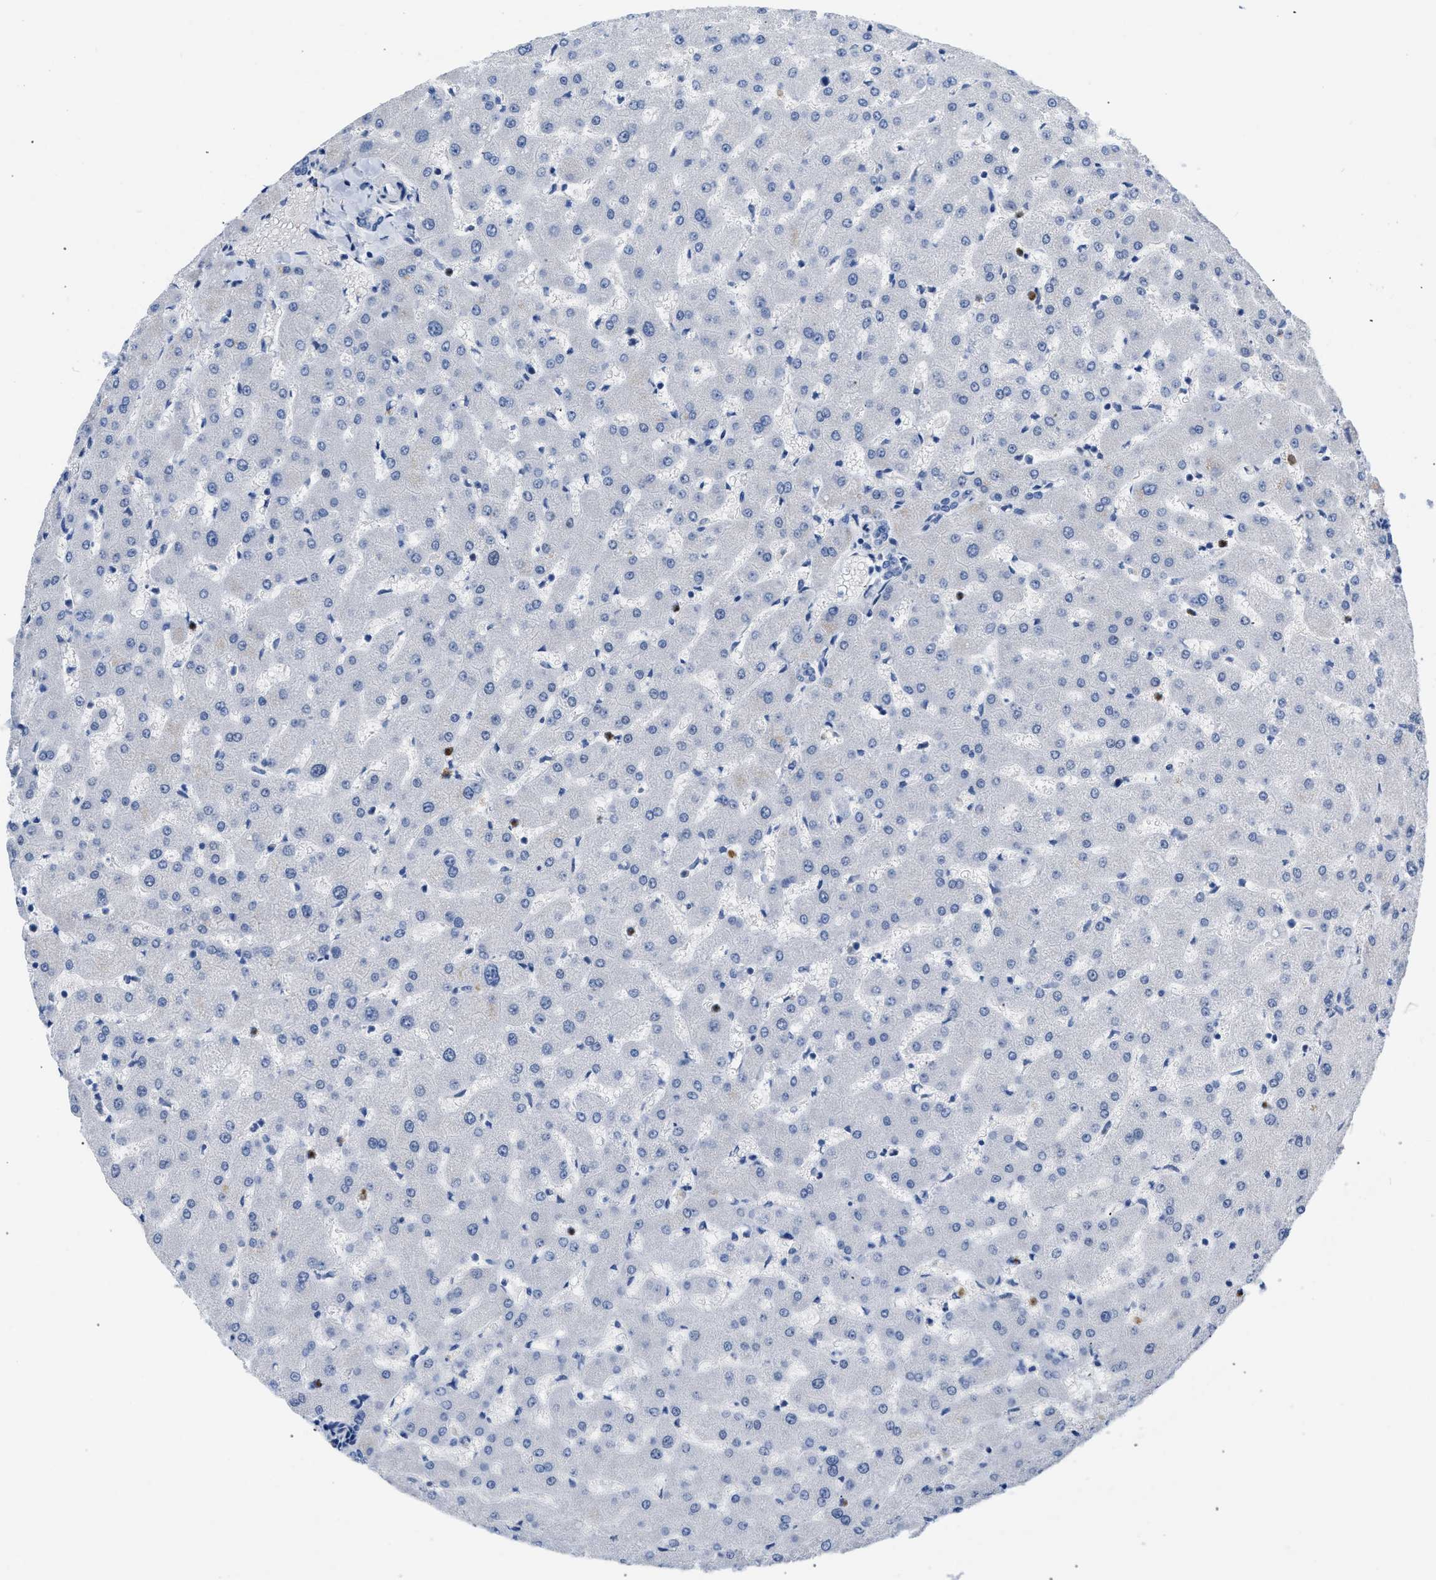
{"staining": {"intensity": "negative", "quantity": "none", "location": "none"}, "tissue": "liver", "cell_type": "Cholangiocytes", "image_type": "normal", "snomed": [{"axis": "morphology", "description": "Normal tissue, NOS"}, {"axis": "topography", "description": "Liver"}], "caption": "Cholangiocytes show no significant protein expression in unremarkable liver.", "gene": "BOLL", "patient": {"sex": "female", "age": 63}}